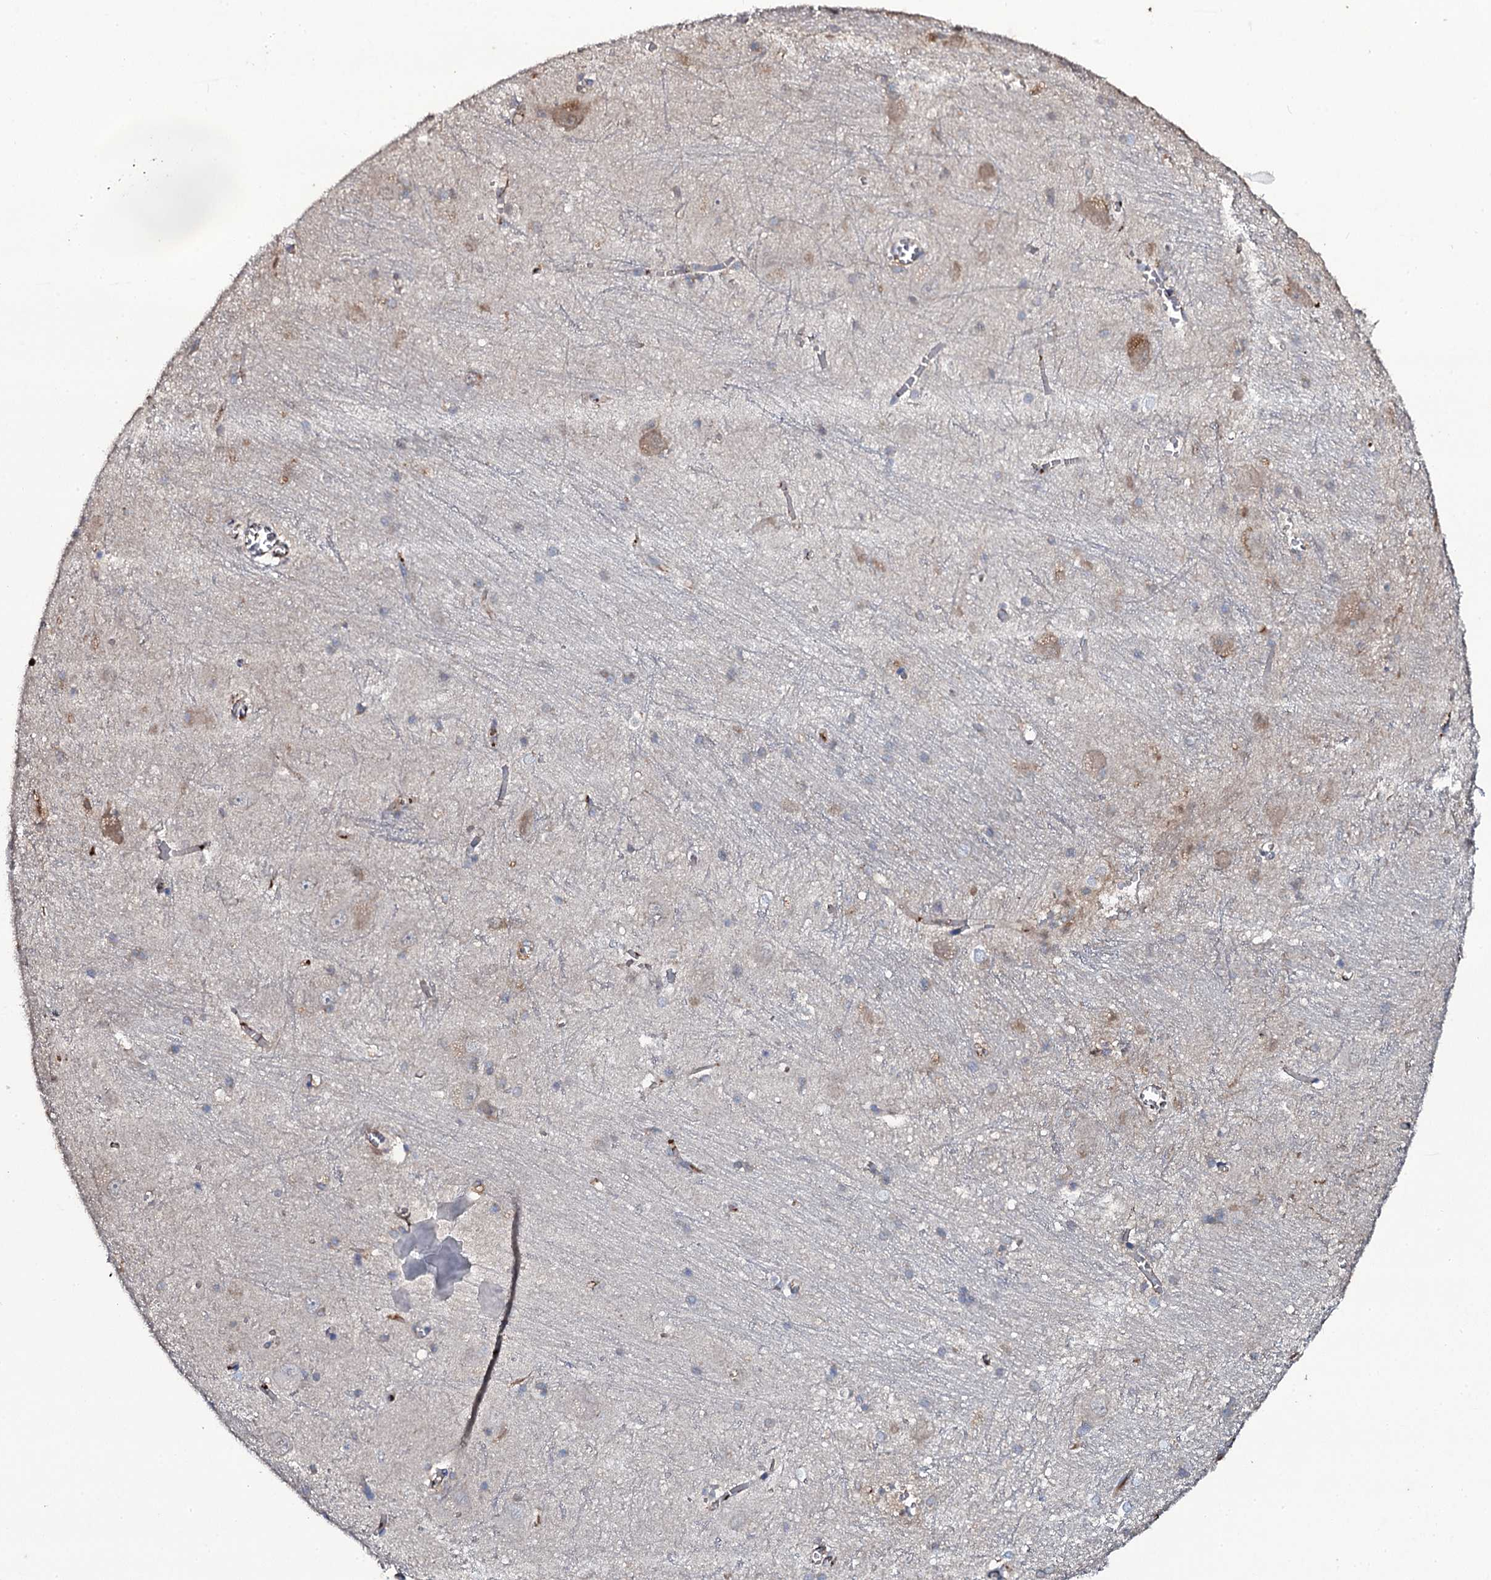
{"staining": {"intensity": "weak", "quantity": "<25%", "location": "cytoplasmic/membranous"}, "tissue": "caudate", "cell_type": "Glial cells", "image_type": "normal", "snomed": [{"axis": "morphology", "description": "Normal tissue, NOS"}, {"axis": "topography", "description": "Lateral ventricle wall"}], "caption": "The immunohistochemistry histopathology image has no significant staining in glial cells of caudate.", "gene": "EDN1", "patient": {"sex": "male", "age": 37}}